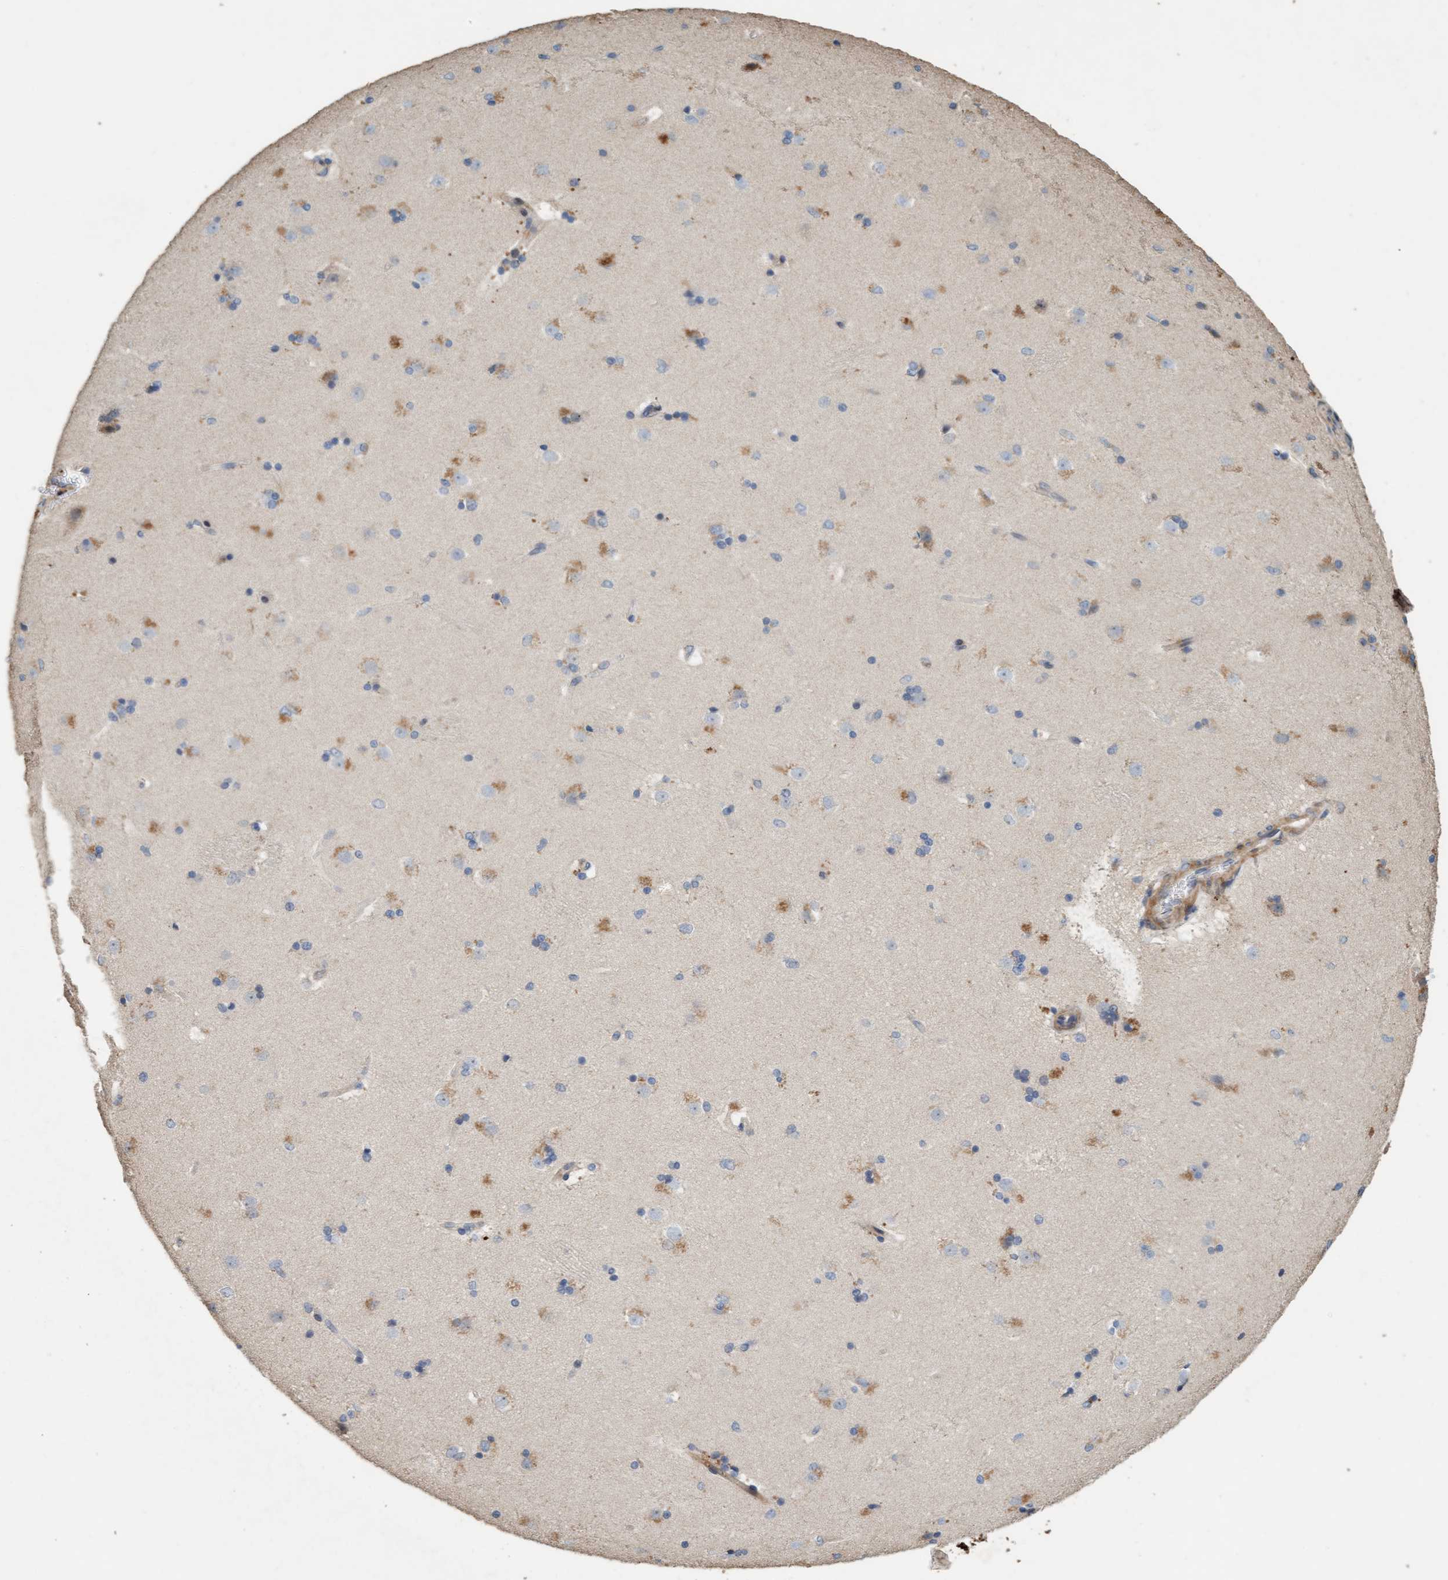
{"staining": {"intensity": "negative", "quantity": "none", "location": "none"}, "tissue": "caudate", "cell_type": "Glial cells", "image_type": "normal", "snomed": [{"axis": "morphology", "description": "Normal tissue, NOS"}, {"axis": "topography", "description": "Lateral ventricle wall"}], "caption": "Glial cells show no significant expression in benign caudate.", "gene": "LONRF1", "patient": {"sex": "female", "age": 19}}